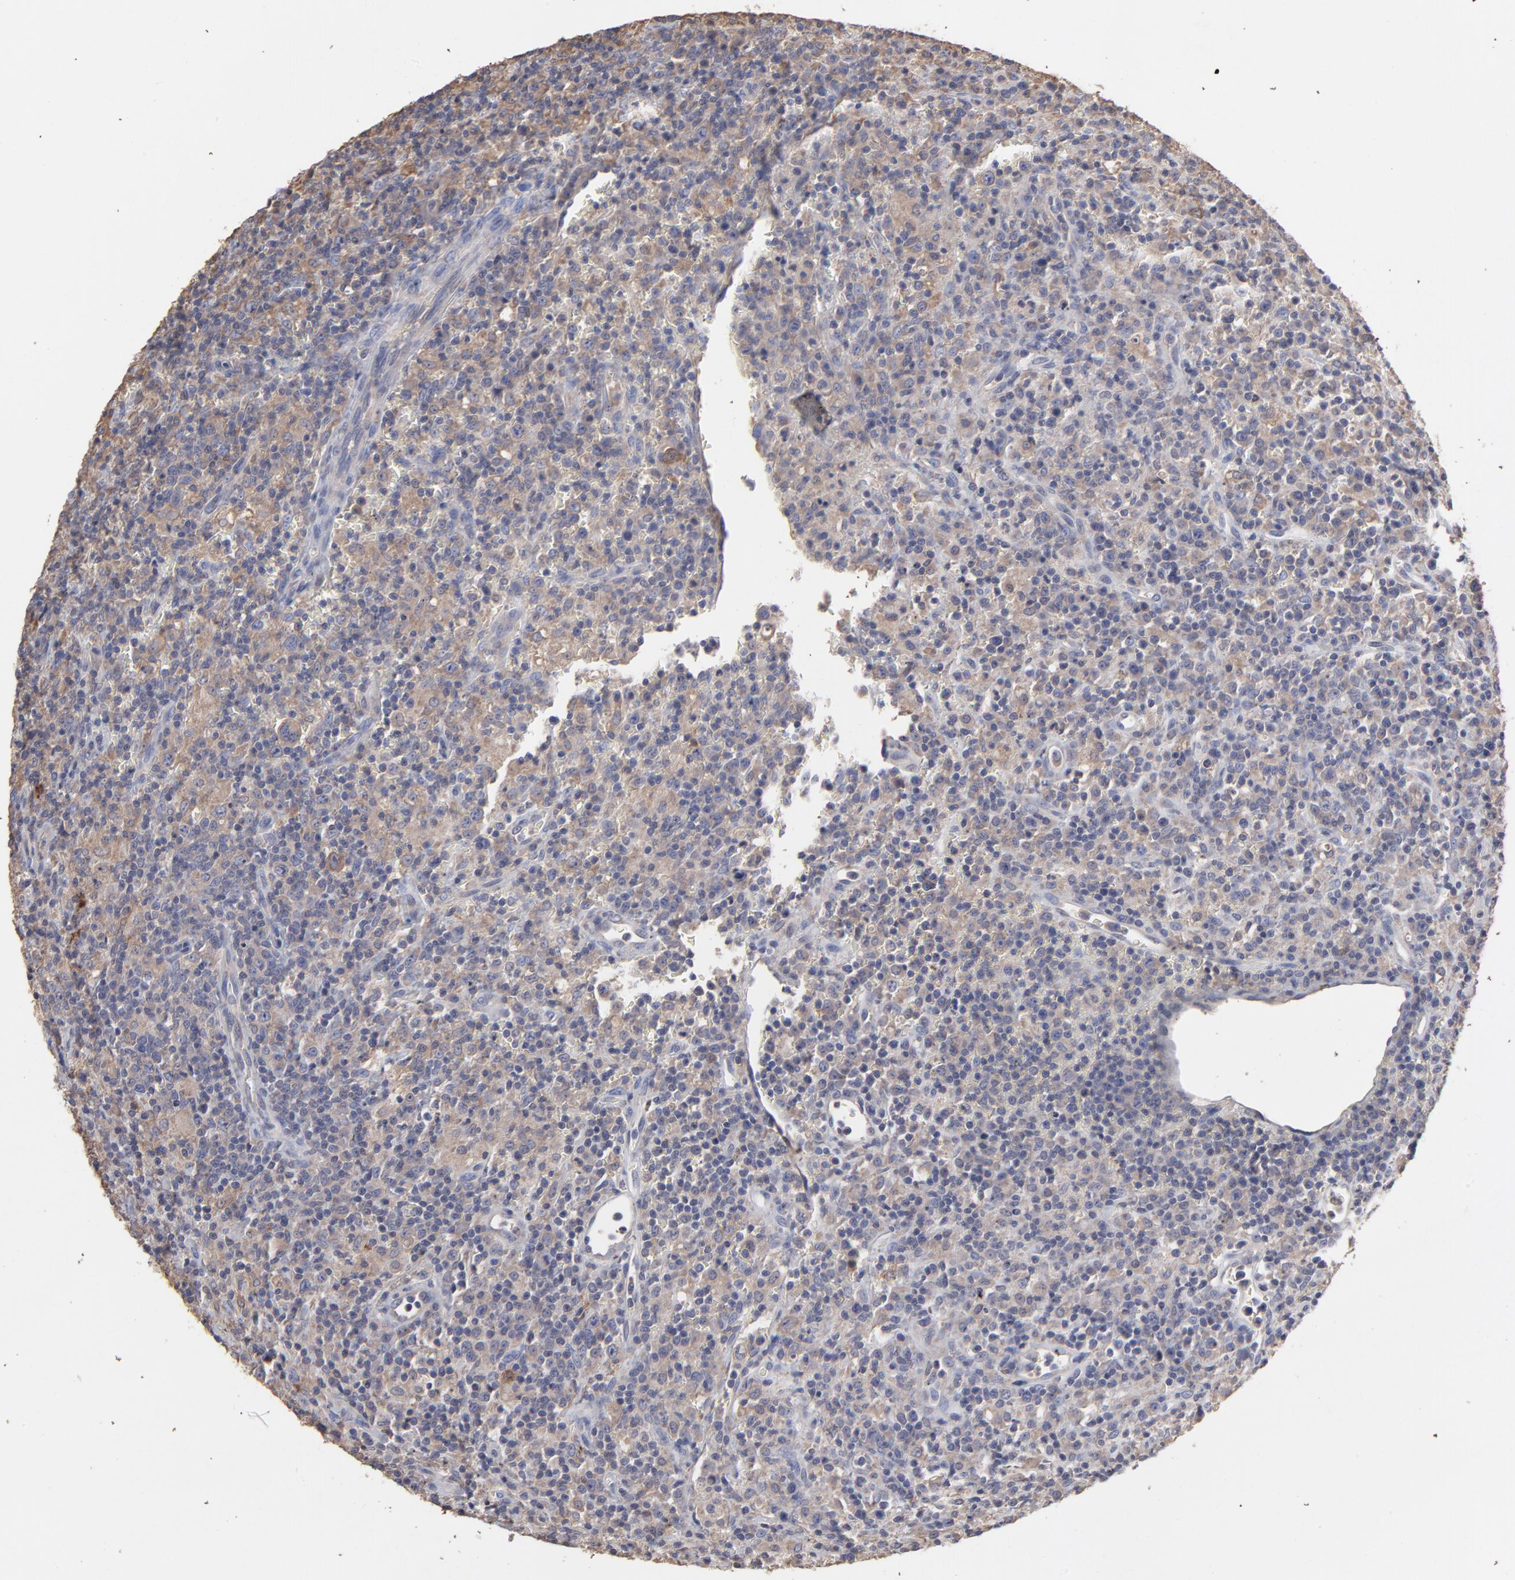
{"staining": {"intensity": "weak", "quantity": "25%-75%", "location": "cytoplasmic/membranous"}, "tissue": "lymphoma", "cell_type": "Tumor cells", "image_type": "cancer", "snomed": [{"axis": "morphology", "description": "Hodgkin's disease, NOS"}, {"axis": "topography", "description": "Lymph node"}], "caption": "High-magnification brightfield microscopy of lymphoma stained with DAB (brown) and counterstained with hematoxylin (blue). tumor cells exhibit weak cytoplasmic/membranous staining is seen in approximately25%-75% of cells. (IHC, brightfield microscopy, high magnification).", "gene": "TANGO2", "patient": {"sex": "male", "age": 65}}